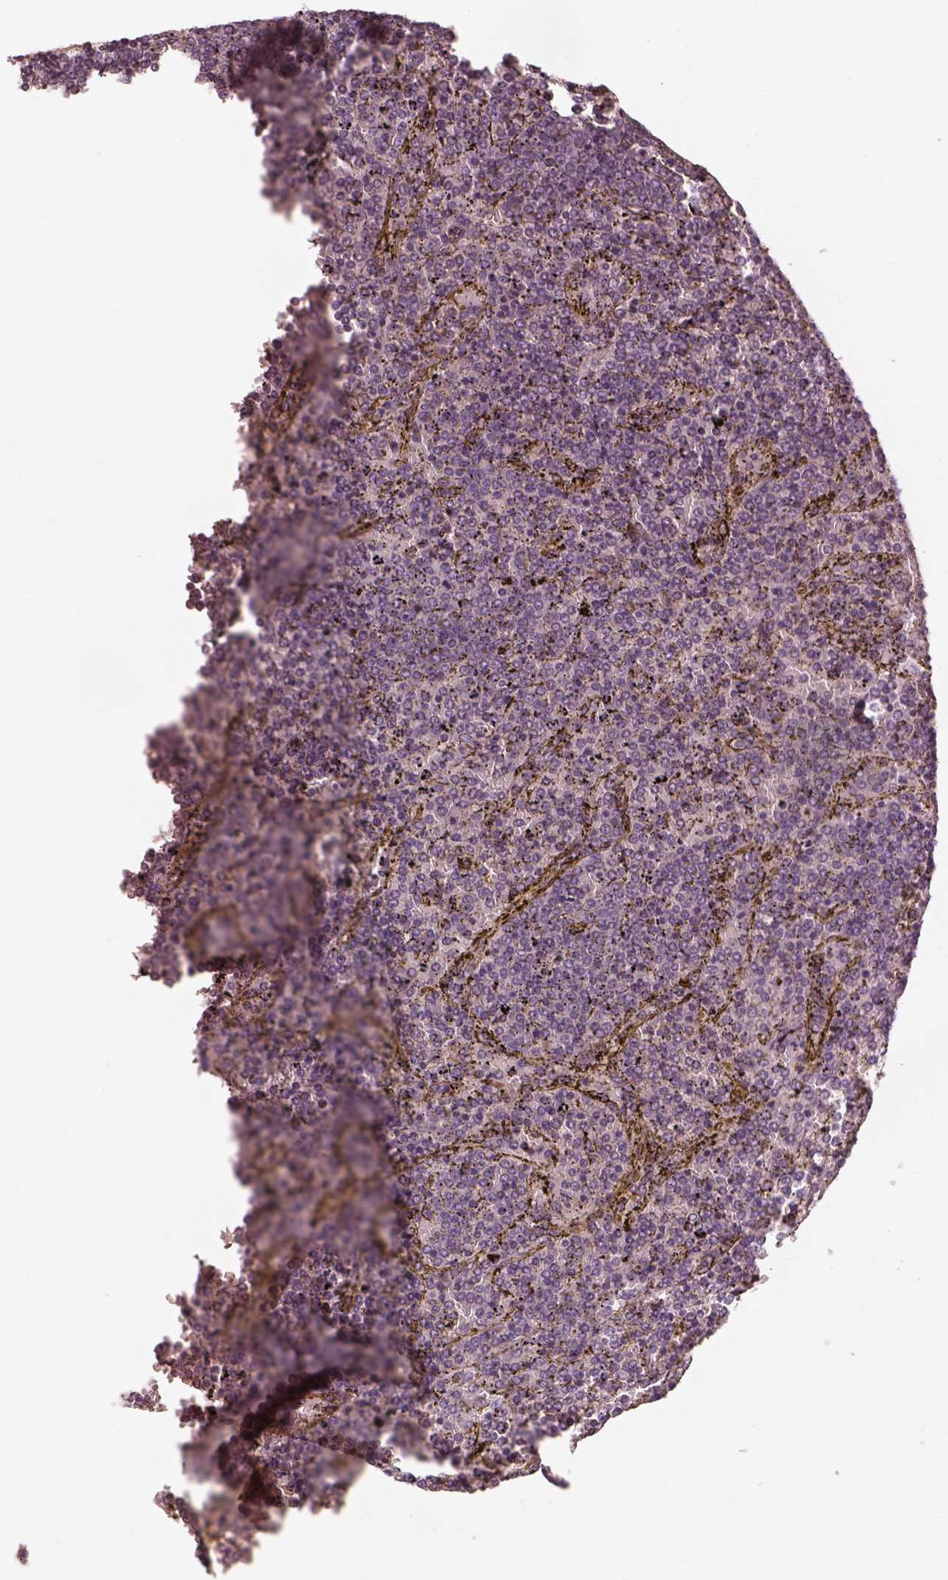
{"staining": {"intensity": "negative", "quantity": "none", "location": "none"}, "tissue": "lymphoma", "cell_type": "Tumor cells", "image_type": "cancer", "snomed": [{"axis": "morphology", "description": "Malignant lymphoma, non-Hodgkin's type, Low grade"}, {"axis": "topography", "description": "Spleen"}], "caption": "Immunohistochemical staining of human lymphoma exhibits no significant staining in tumor cells.", "gene": "PRKACG", "patient": {"sex": "female", "age": 77}}